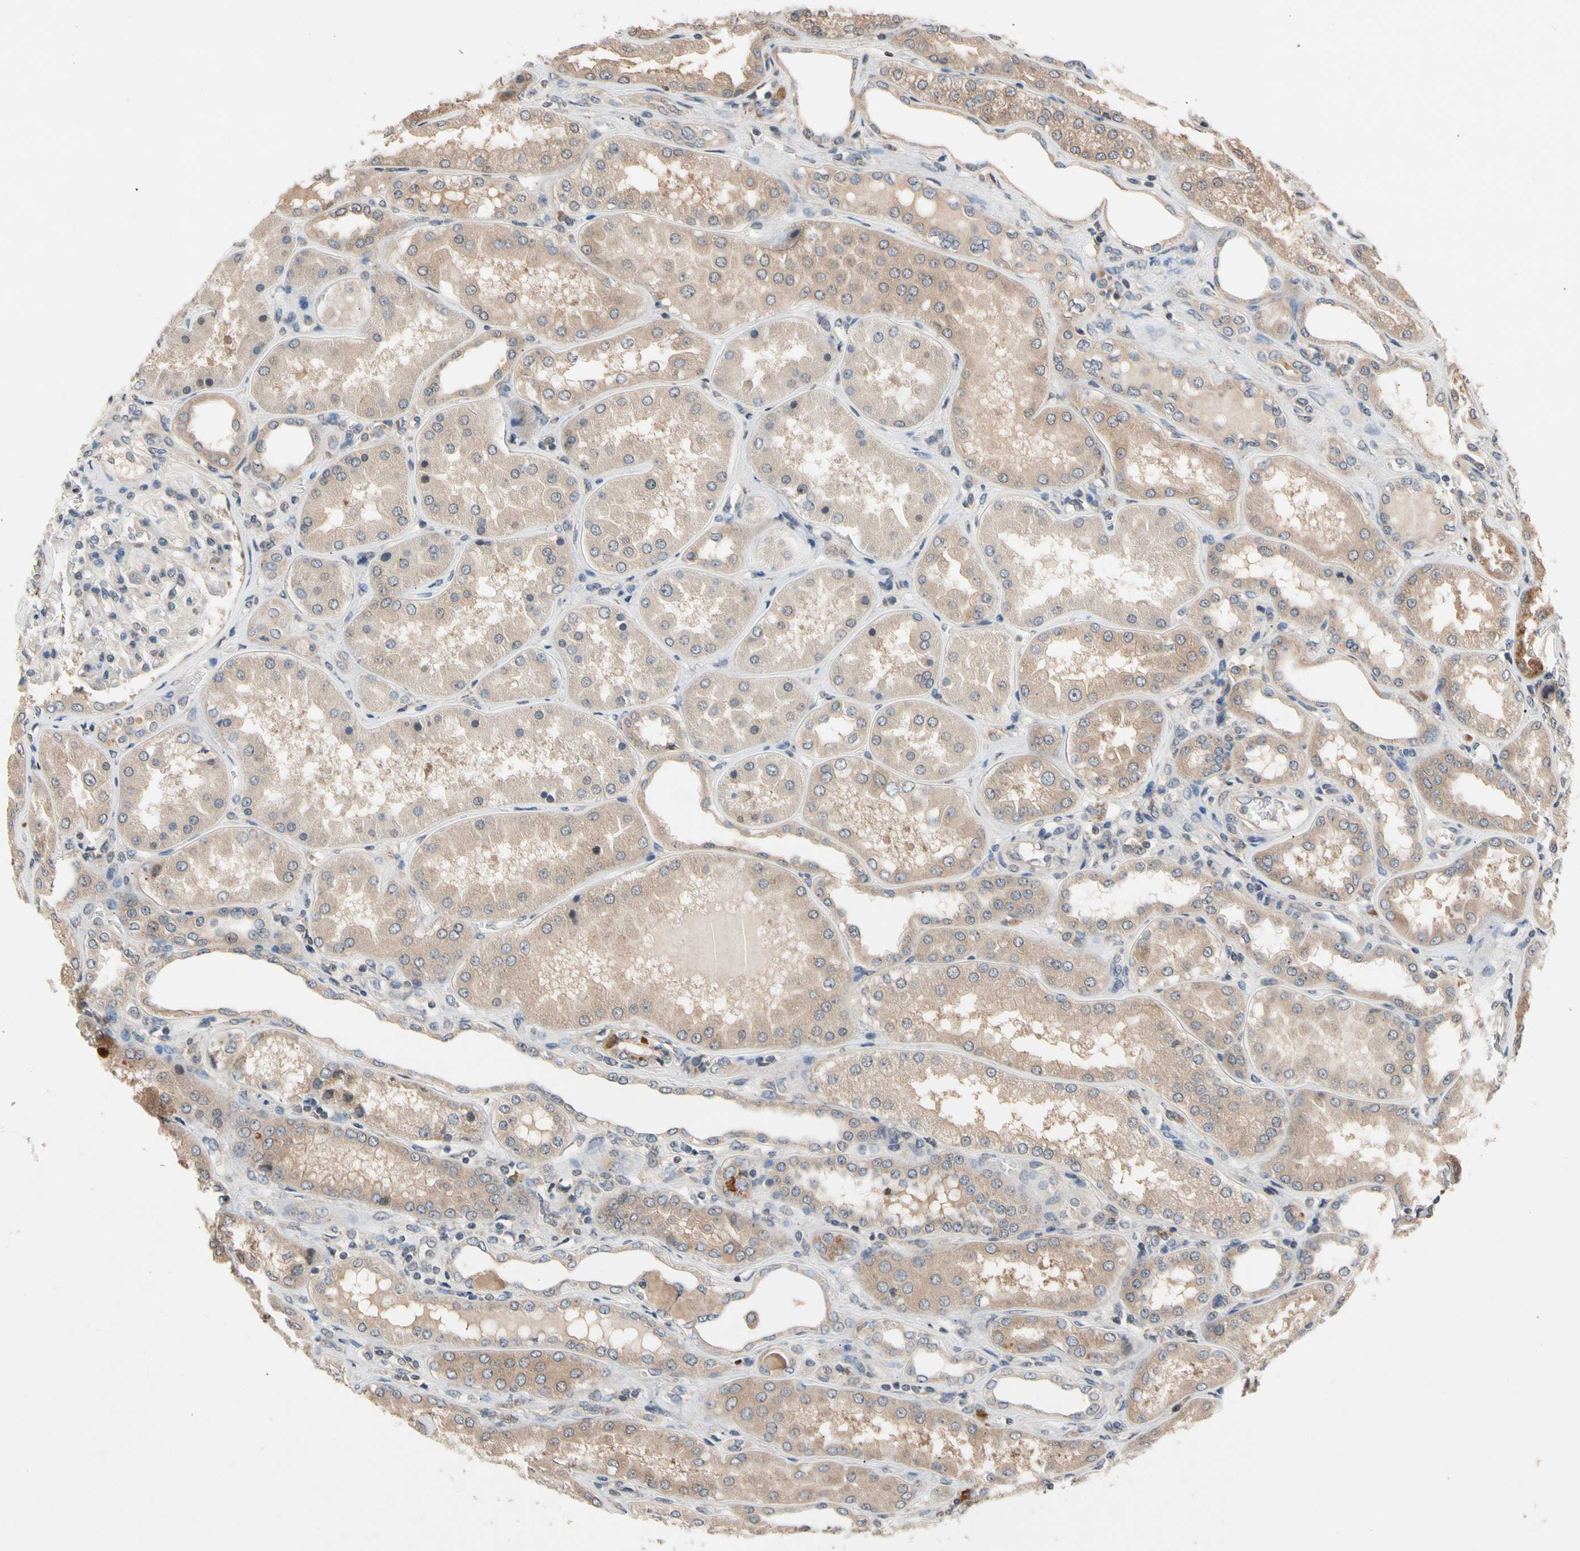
{"staining": {"intensity": "weak", "quantity": ">75%", "location": "cytoplasmic/membranous"}, "tissue": "kidney", "cell_type": "Cells in glomeruli", "image_type": "normal", "snomed": [{"axis": "morphology", "description": "Normal tissue, NOS"}, {"axis": "topography", "description": "Kidney"}], "caption": "A brown stain shows weak cytoplasmic/membranous positivity of a protein in cells in glomeruli of normal human kidney.", "gene": "PRDX4", "patient": {"sex": "female", "age": 56}}